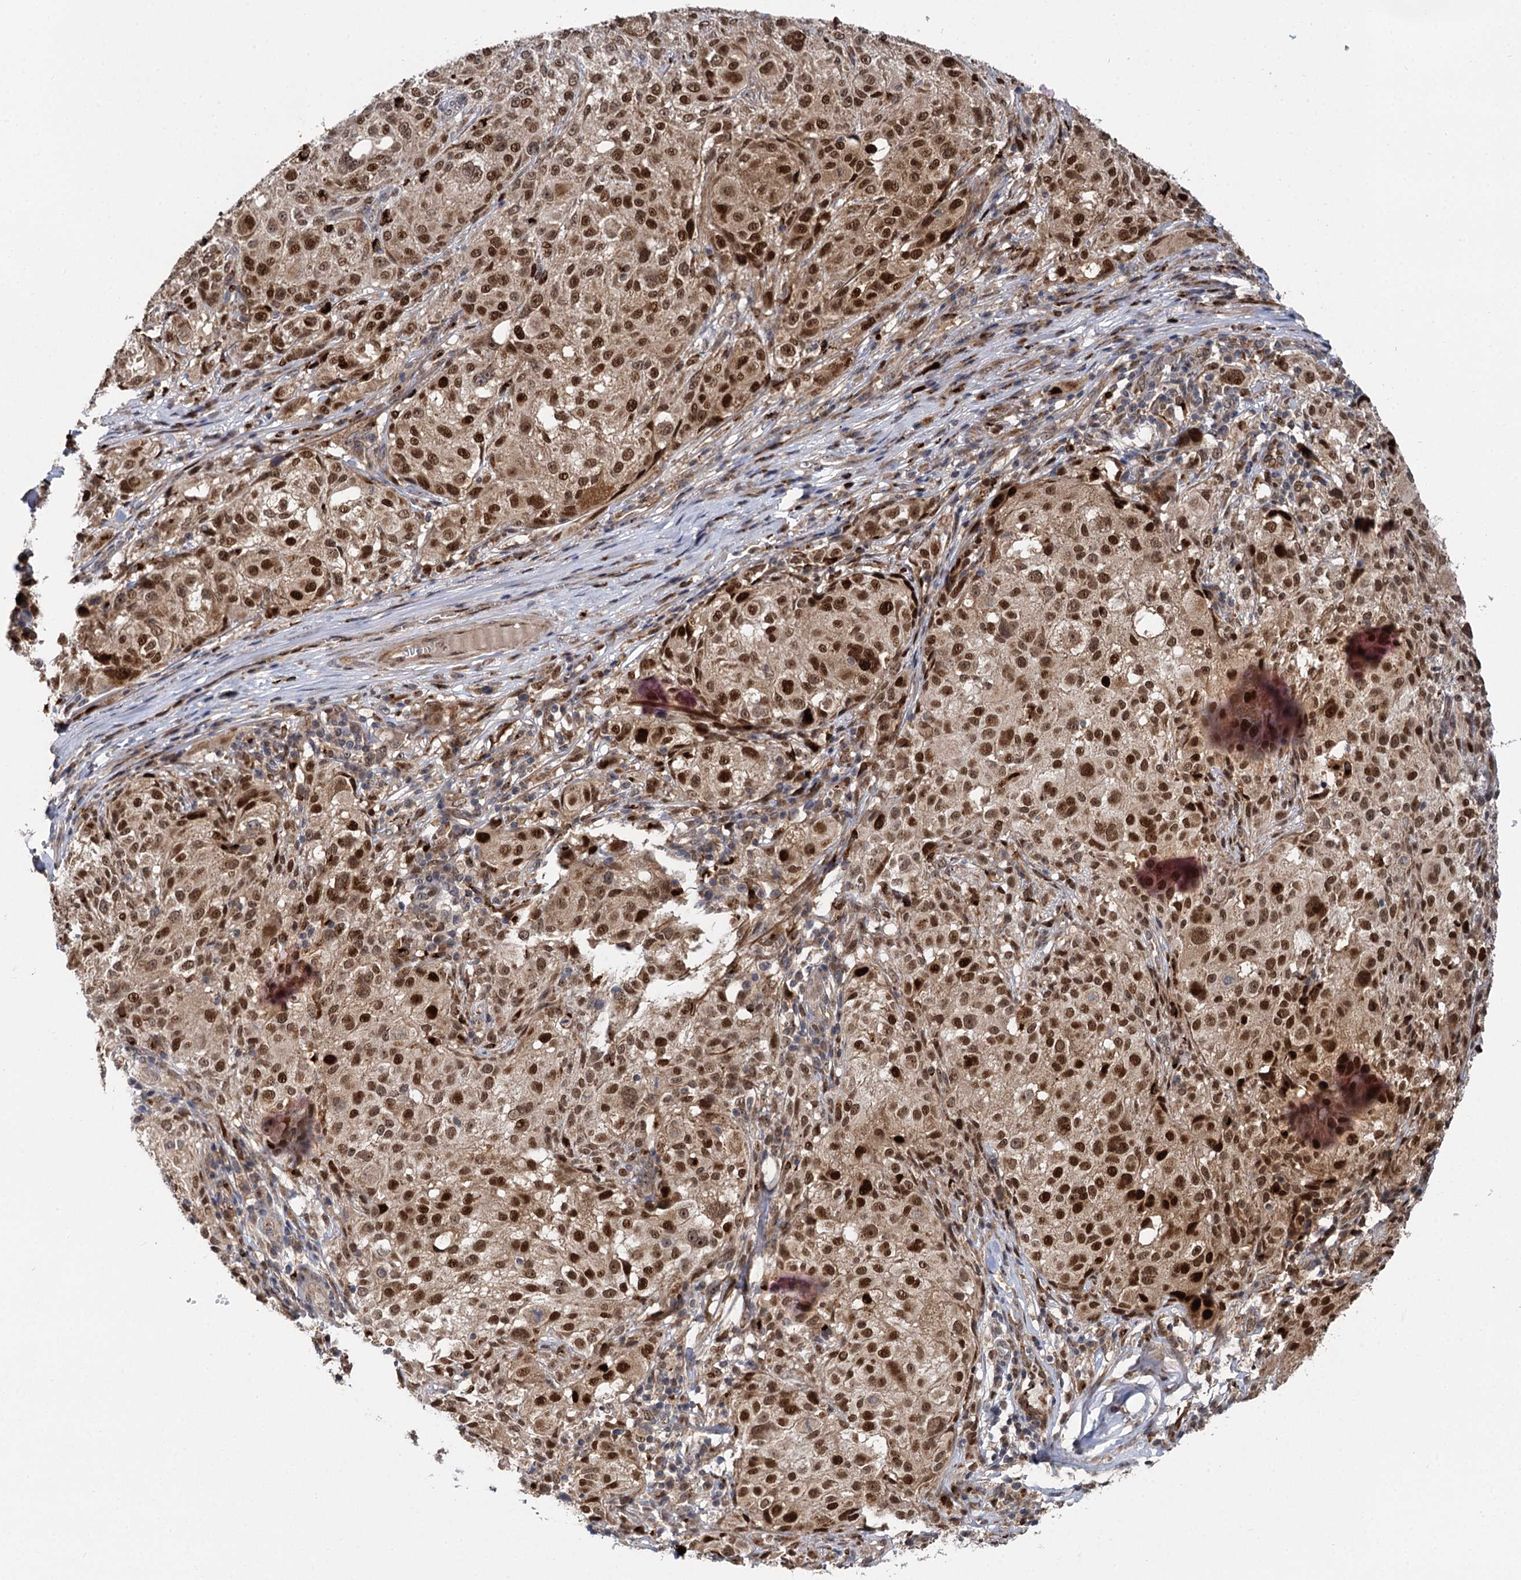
{"staining": {"intensity": "strong", "quantity": ">75%", "location": "cytoplasmic/membranous,nuclear"}, "tissue": "melanoma", "cell_type": "Tumor cells", "image_type": "cancer", "snomed": [{"axis": "morphology", "description": "Necrosis, NOS"}, {"axis": "morphology", "description": "Malignant melanoma, NOS"}, {"axis": "topography", "description": "Skin"}], "caption": "This is an image of immunohistochemistry staining of malignant melanoma, which shows strong staining in the cytoplasmic/membranous and nuclear of tumor cells.", "gene": "GAL3ST4", "patient": {"sex": "female", "age": 87}}